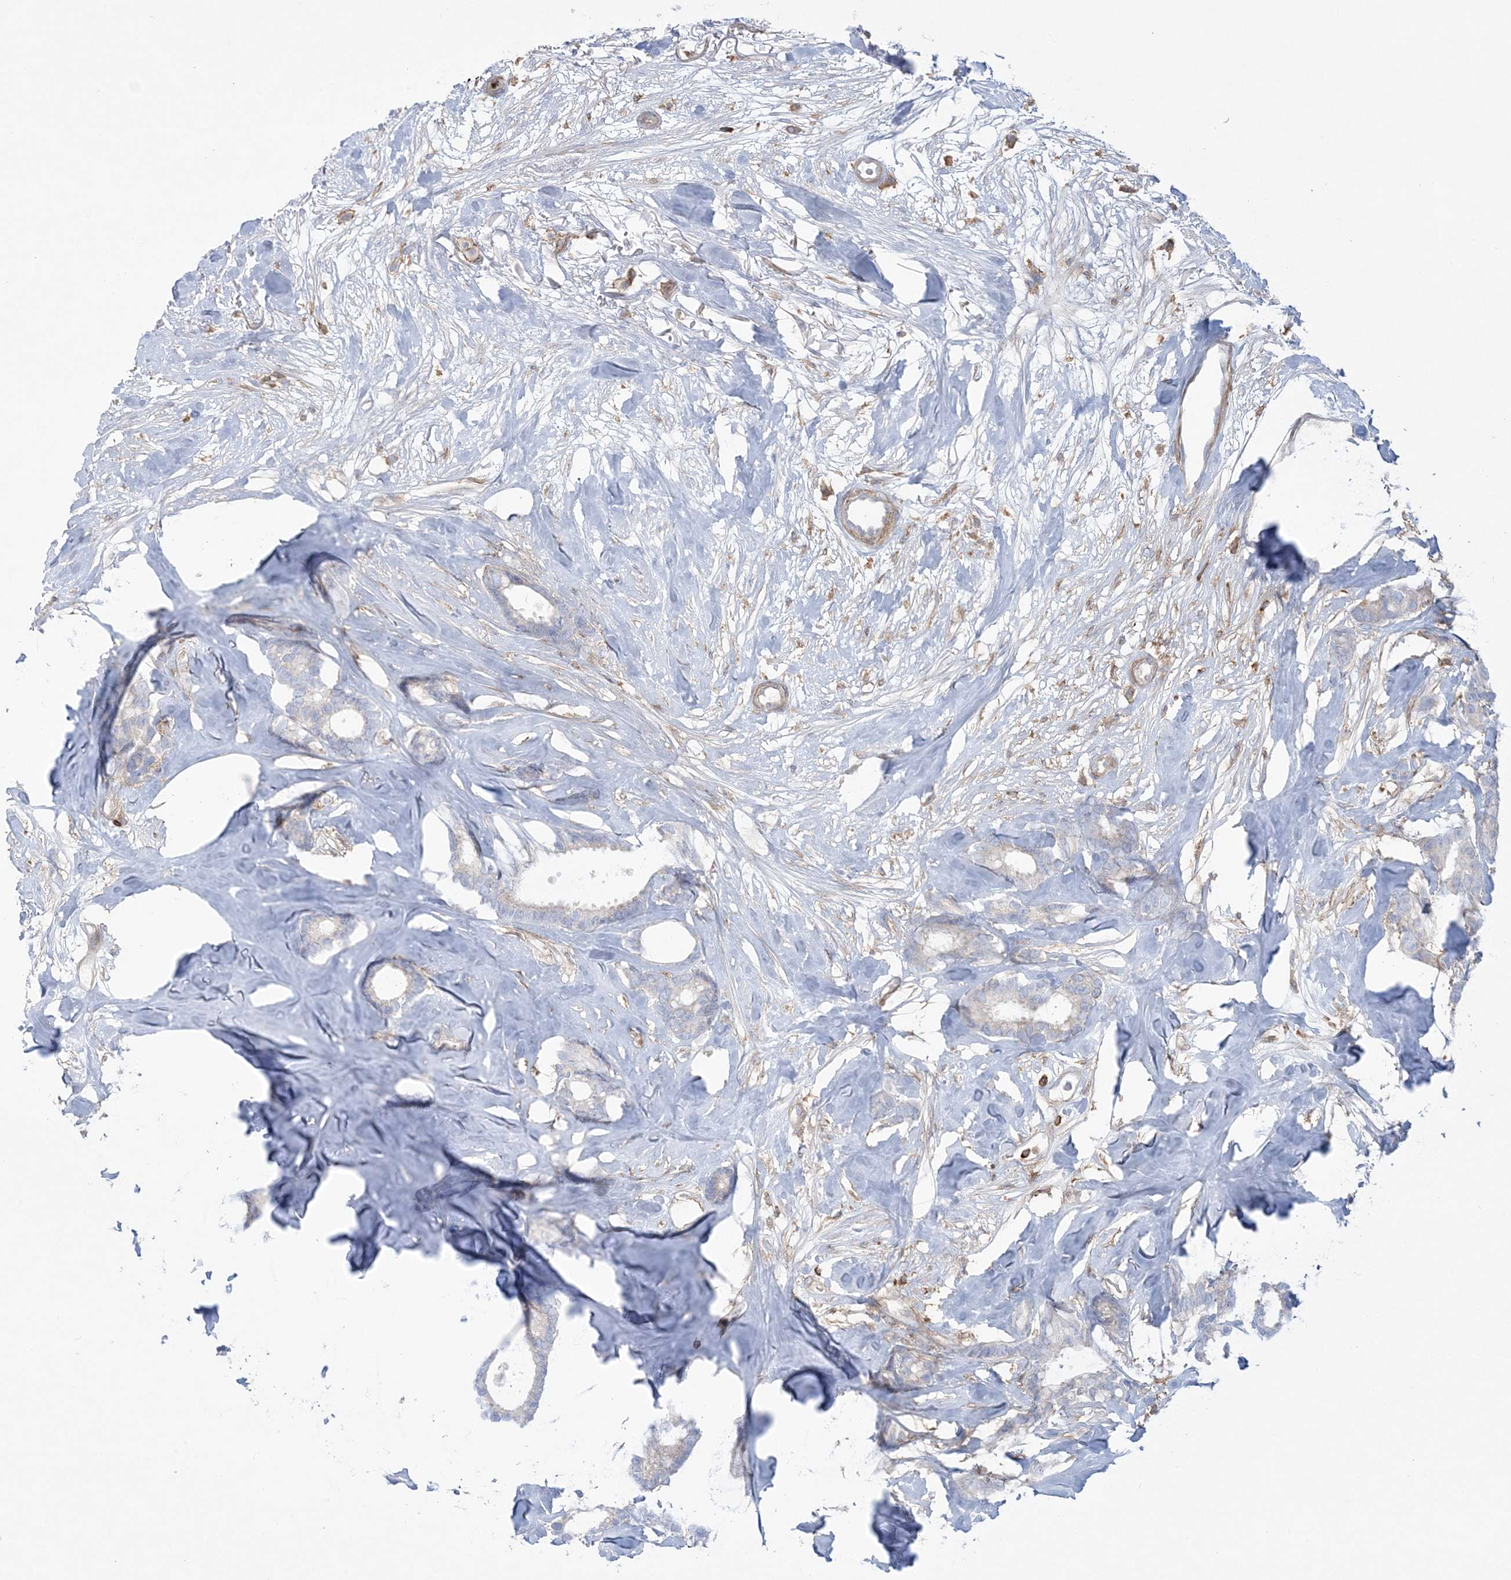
{"staining": {"intensity": "negative", "quantity": "none", "location": "none"}, "tissue": "breast cancer", "cell_type": "Tumor cells", "image_type": "cancer", "snomed": [{"axis": "morphology", "description": "Duct carcinoma"}, {"axis": "topography", "description": "Breast"}], "caption": "This is an immunohistochemistry (IHC) histopathology image of human breast cancer (invasive ductal carcinoma). There is no staining in tumor cells.", "gene": "ARHGAP30", "patient": {"sex": "female", "age": 87}}